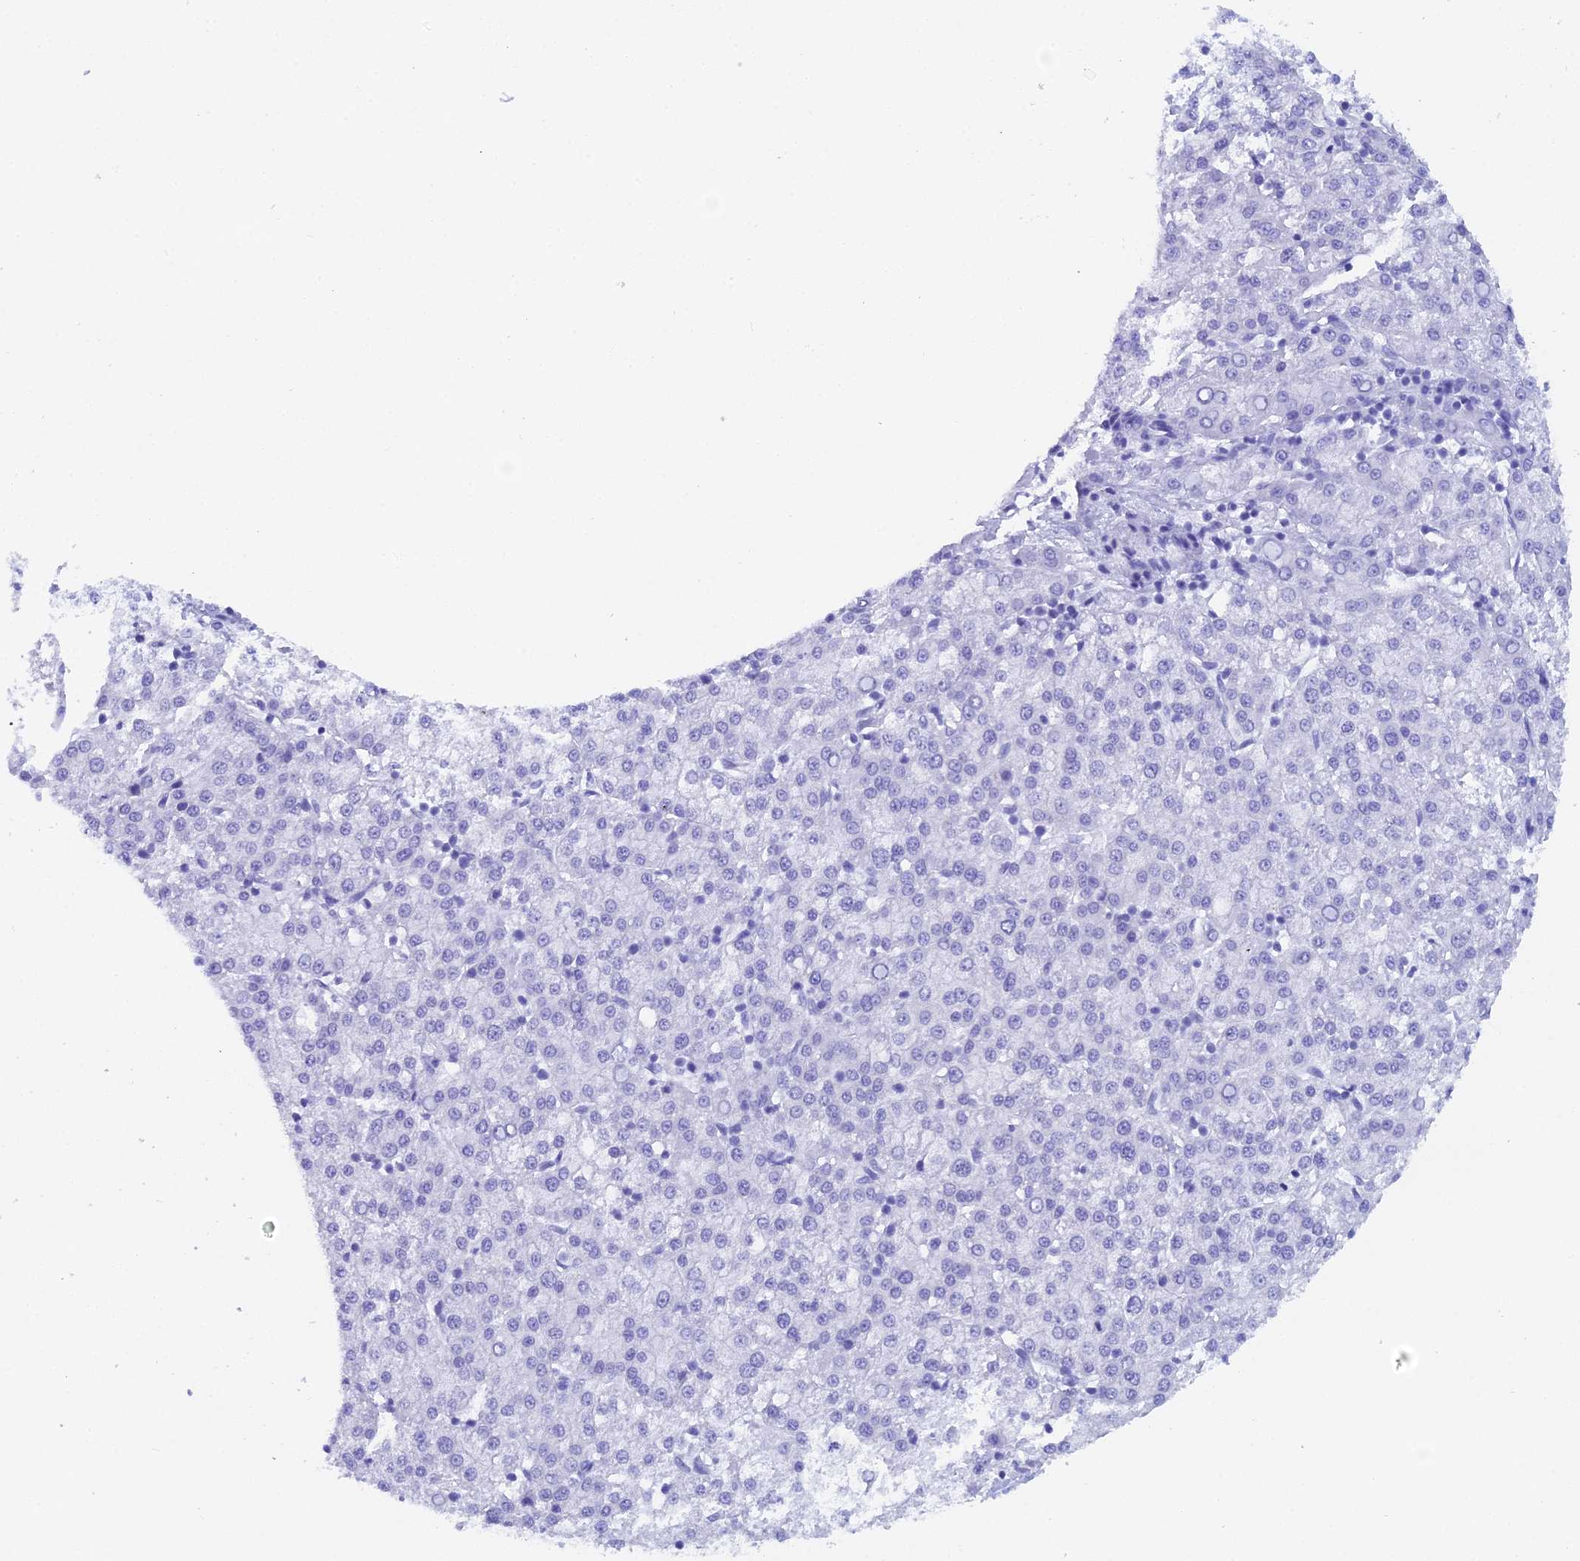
{"staining": {"intensity": "negative", "quantity": "none", "location": "none"}, "tissue": "liver cancer", "cell_type": "Tumor cells", "image_type": "cancer", "snomed": [{"axis": "morphology", "description": "Carcinoma, Hepatocellular, NOS"}, {"axis": "topography", "description": "Liver"}], "caption": "An immunohistochemistry histopathology image of liver cancer (hepatocellular carcinoma) is shown. There is no staining in tumor cells of liver cancer (hepatocellular carcinoma).", "gene": "REG1A", "patient": {"sex": "female", "age": 58}}